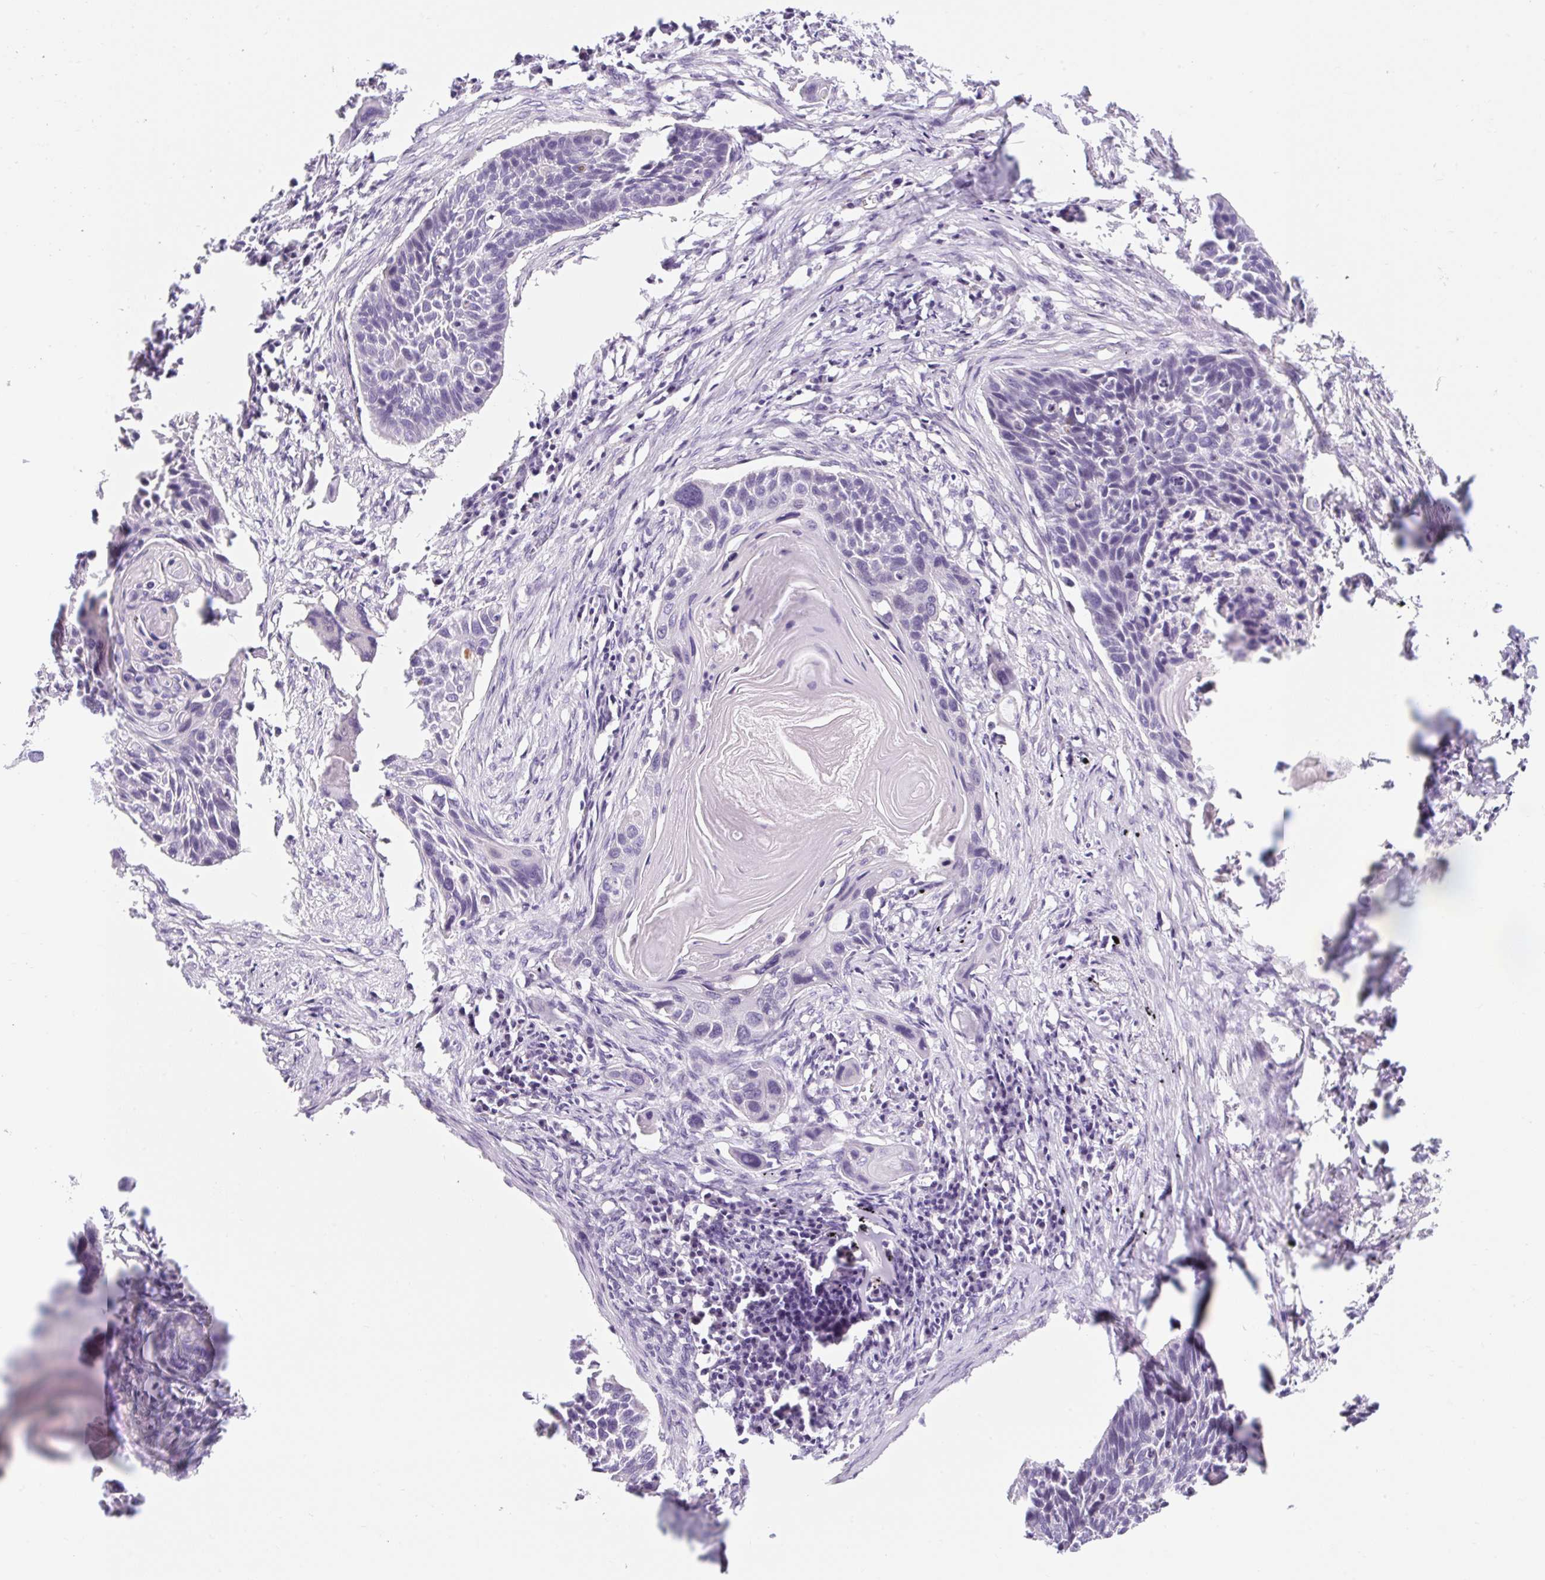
{"staining": {"intensity": "negative", "quantity": "none", "location": "none"}, "tissue": "lung cancer", "cell_type": "Tumor cells", "image_type": "cancer", "snomed": [{"axis": "morphology", "description": "Squamous cell carcinoma, NOS"}, {"axis": "topography", "description": "Lung"}], "caption": "IHC micrograph of human lung cancer stained for a protein (brown), which demonstrates no positivity in tumor cells. (Stains: DAB (3,3'-diaminobenzidine) immunohistochemistry (IHC) with hematoxylin counter stain, Microscopy: brightfield microscopy at high magnification).", "gene": "BCAS1", "patient": {"sex": "male", "age": 78}}